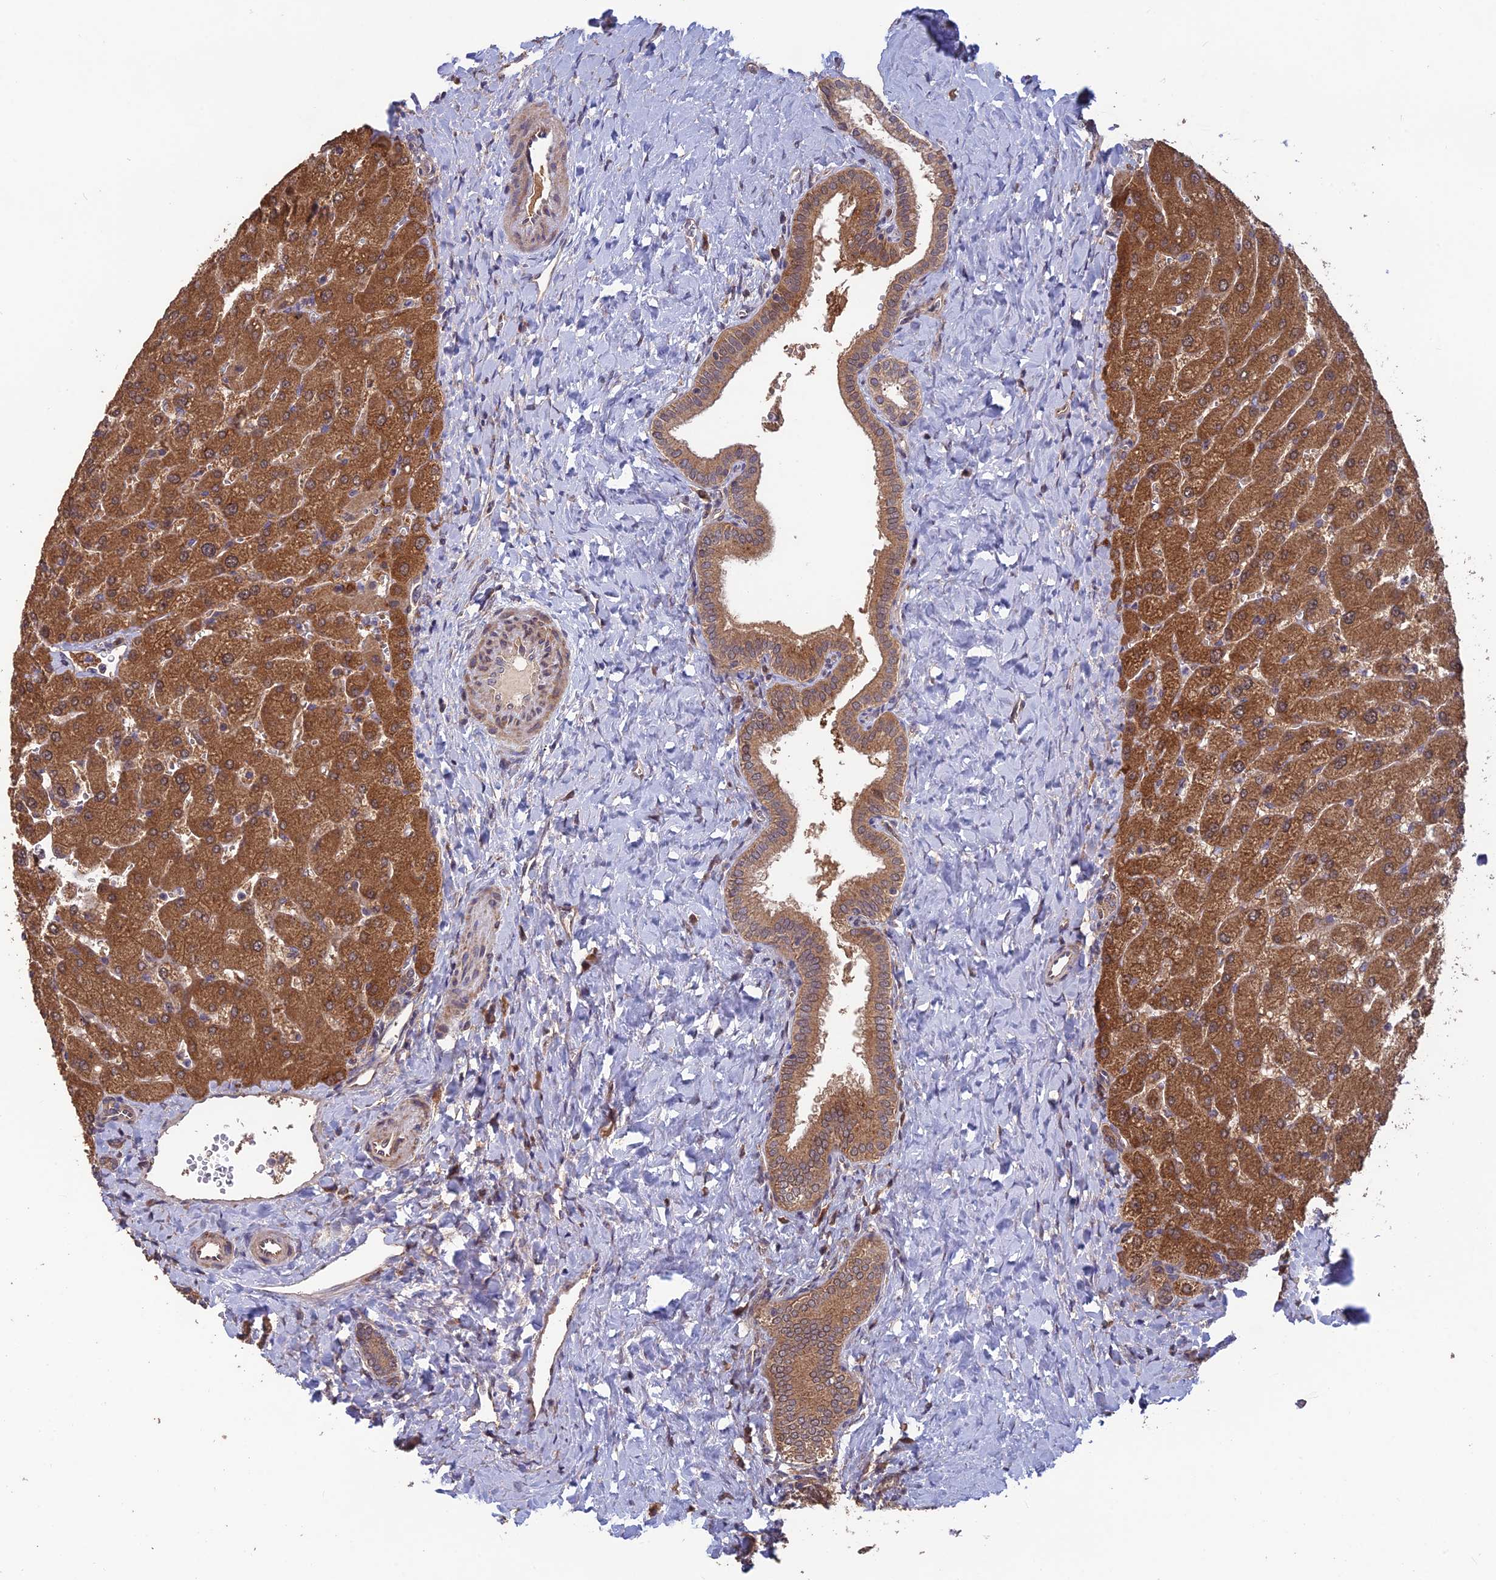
{"staining": {"intensity": "moderate", "quantity": ">75%", "location": "cytoplasmic/membranous"}, "tissue": "liver", "cell_type": "Cholangiocytes", "image_type": "normal", "snomed": [{"axis": "morphology", "description": "Normal tissue, NOS"}, {"axis": "topography", "description": "Liver"}], "caption": "A medium amount of moderate cytoplasmic/membranous staining is identified in about >75% of cholangiocytes in unremarkable liver.", "gene": "SHISA5", "patient": {"sex": "male", "age": 55}}